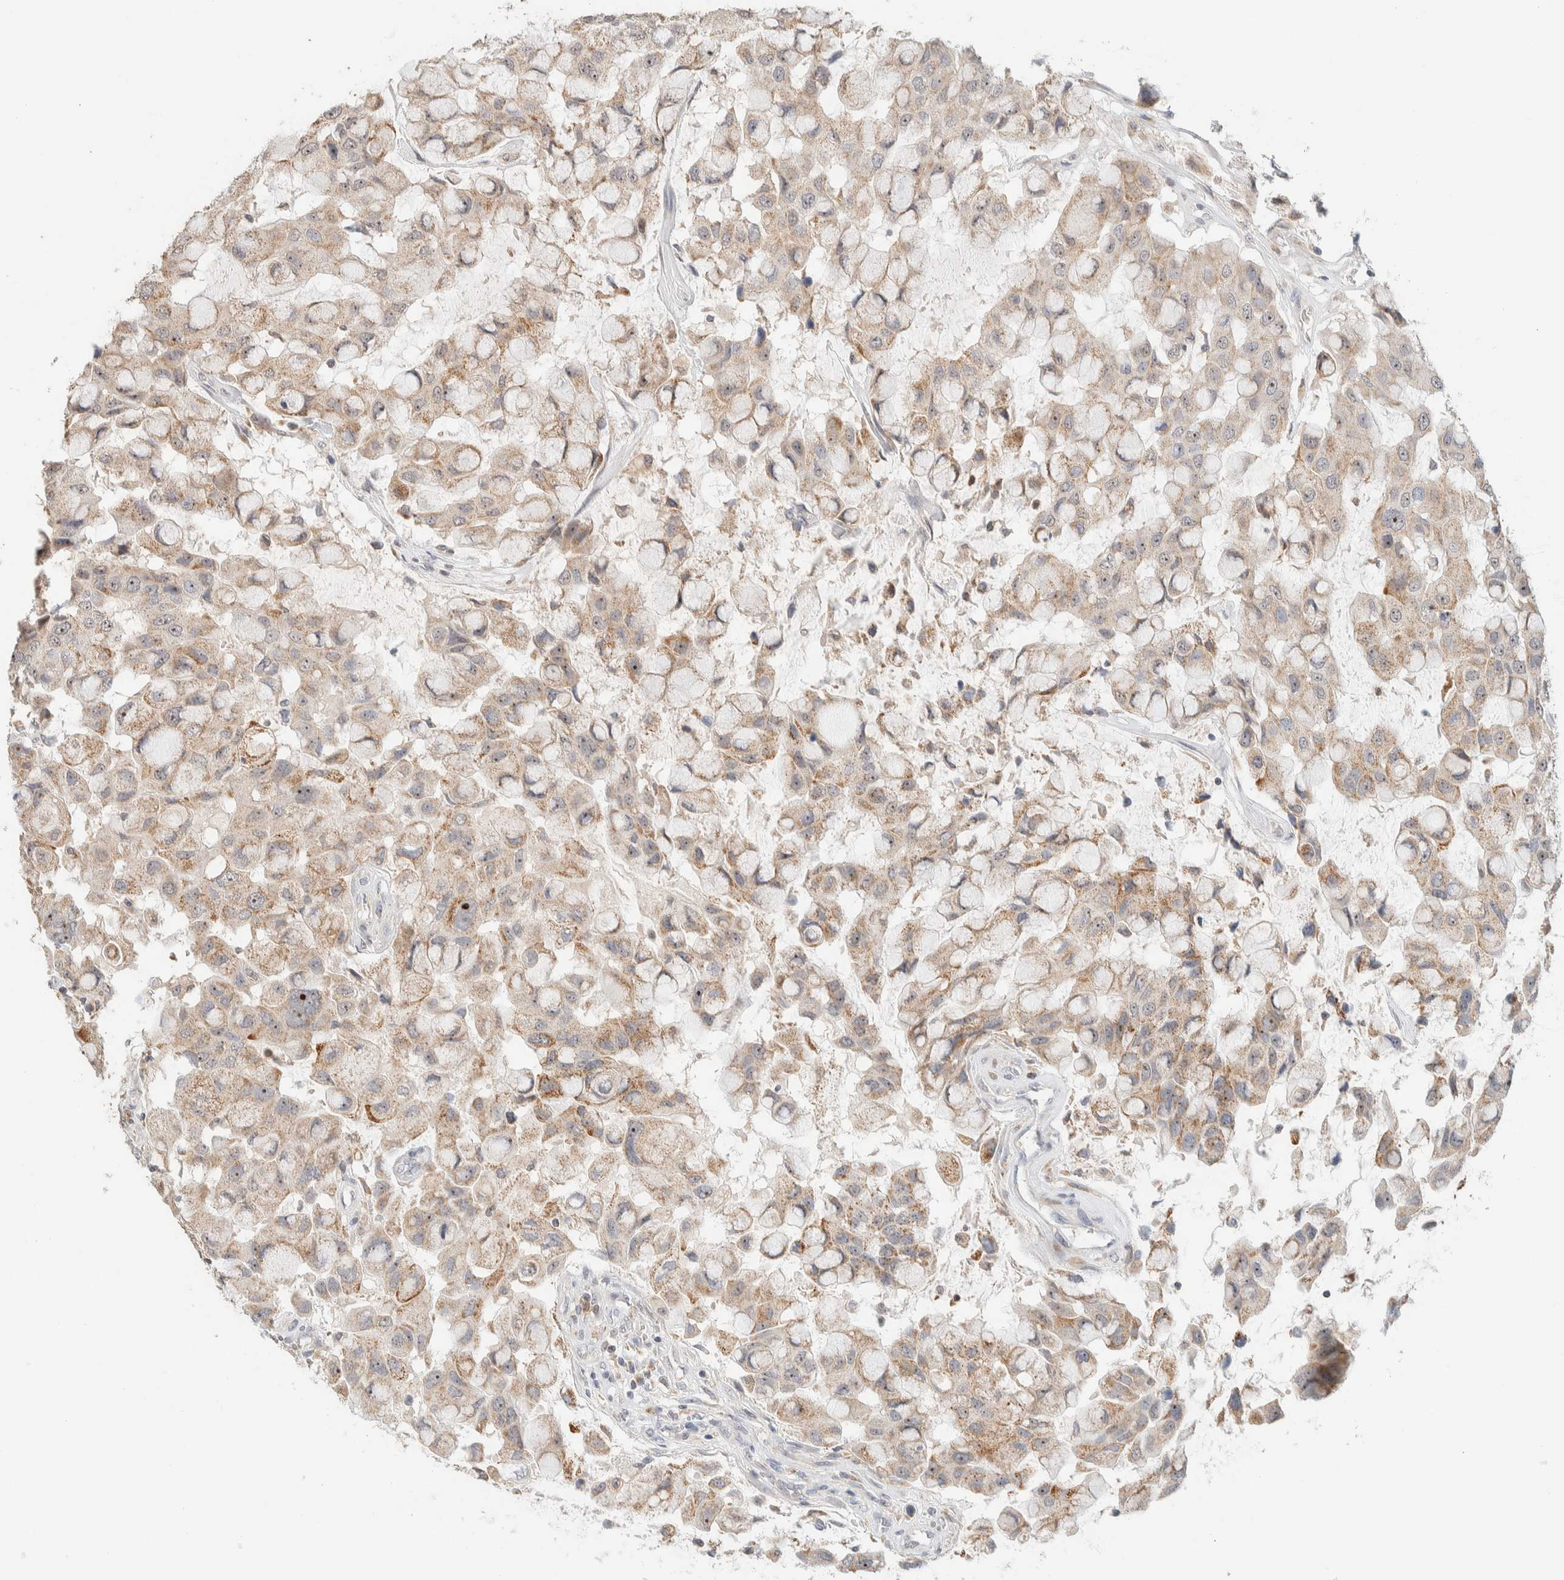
{"staining": {"intensity": "weak", "quantity": ">75%", "location": "cytoplasmic/membranous"}, "tissue": "breast cancer", "cell_type": "Tumor cells", "image_type": "cancer", "snomed": [{"axis": "morphology", "description": "Duct carcinoma"}, {"axis": "topography", "description": "Breast"}], "caption": "This photomicrograph displays immunohistochemistry (IHC) staining of breast intraductal carcinoma, with low weak cytoplasmic/membranous staining in approximately >75% of tumor cells.", "gene": "HDHD3", "patient": {"sex": "female", "age": 27}}